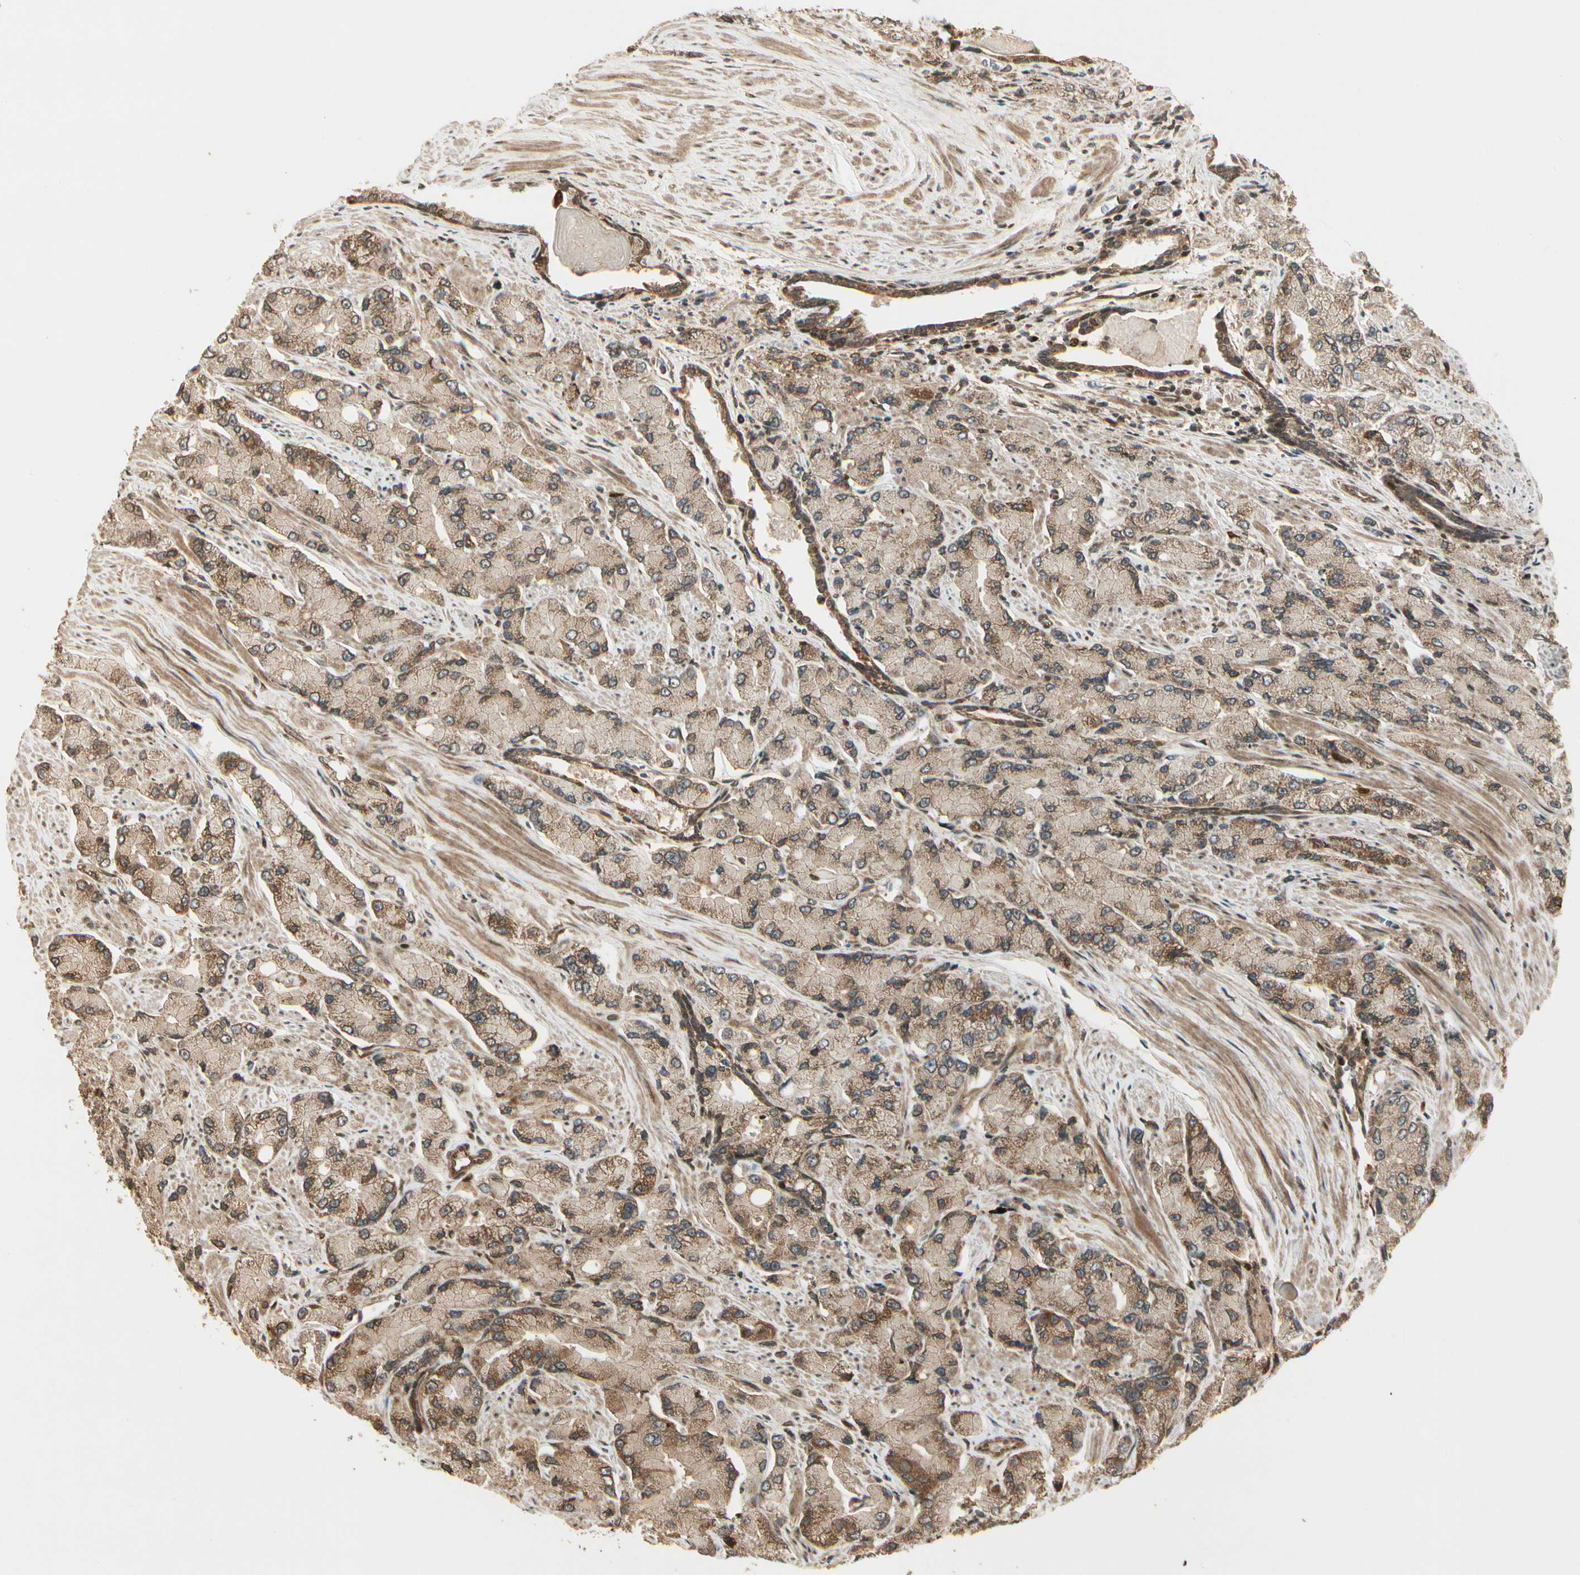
{"staining": {"intensity": "moderate", "quantity": ">75%", "location": "cytoplasmic/membranous"}, "tissue": "prostate cancer", "cell_type": "Tumor cells", "image_type": "cancer", "snomed": [{"axis": "morphology", "description": "Adenocarcinoma, High grade"}, {"axis": "topography", "description": "Prostate"}], "caption": "Immunohistochemical staining of human prostate cancer (high-grade adenocarcinoma) displays medium levels of moderate cytoplasmic/membranous staining in approximately >75% of tumor cells.", "gene": "GLUL", "patient": {"sex": "male", "age": 58}}